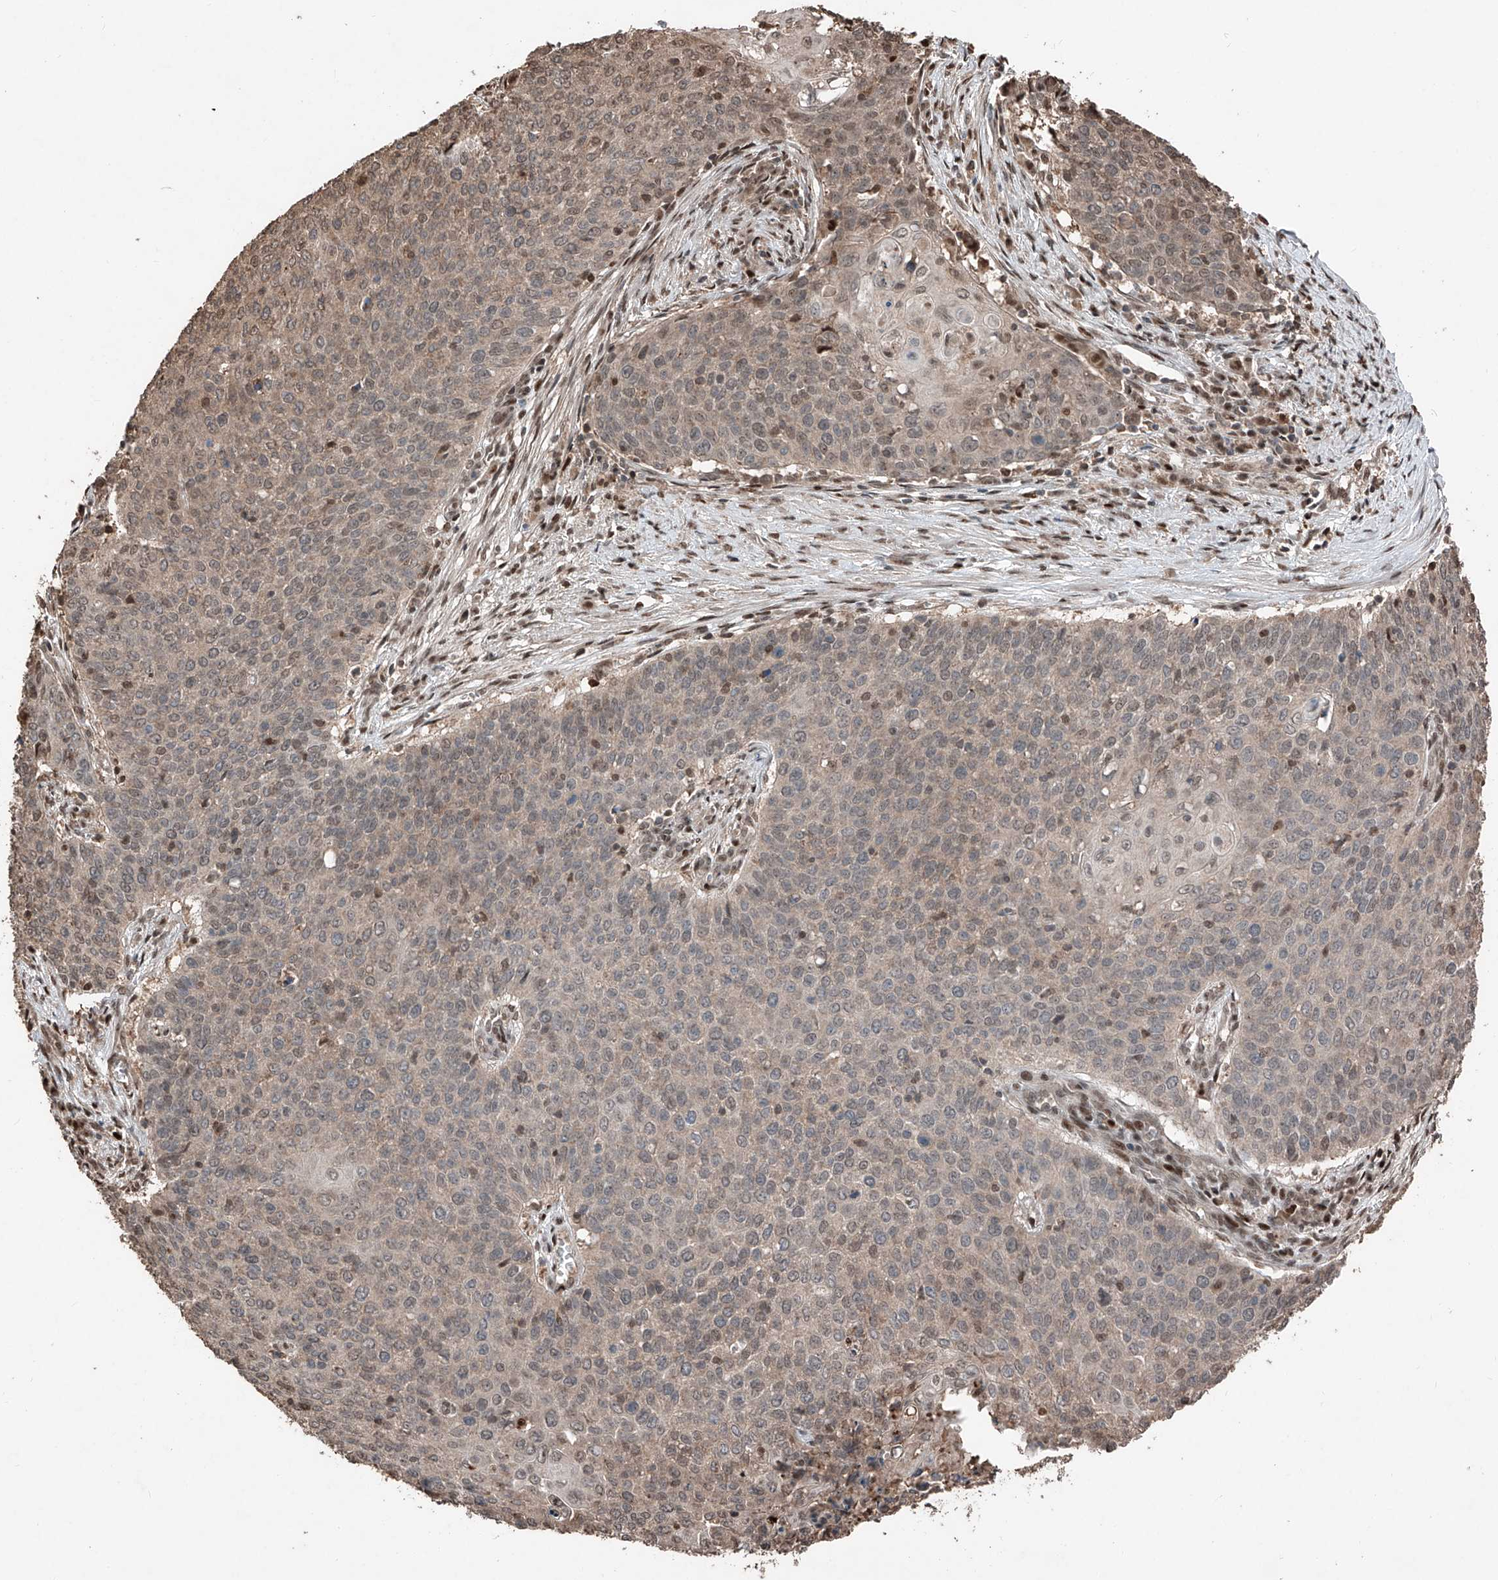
{"staining": {"intensity": "weak", "quantity": "25%-75%", "location": "cytoplasmic/membranous,nuclear"}, "tissue": "cervical cancer", "cell_type": "Tumor cells", "image_type": "cancer", "snomed": [{"axis": "morphology", "description": "Squamous cell carcinoma, NOS"}, {"axis": "topography", "description": "Cervix"}], "caption": "Immunohistochemical staining of cervical squamous cell carcinoma shows low levels of weak cytoplasmic/membranous and nuclear expression in approximately 25%-75% of tumor cells. (DAB (3,3'-diaminobenzidine) IHC with brightfield microscopy, high magnification).", "gene": "RMND1", "patient": {"sex": "female", "age": 39}}